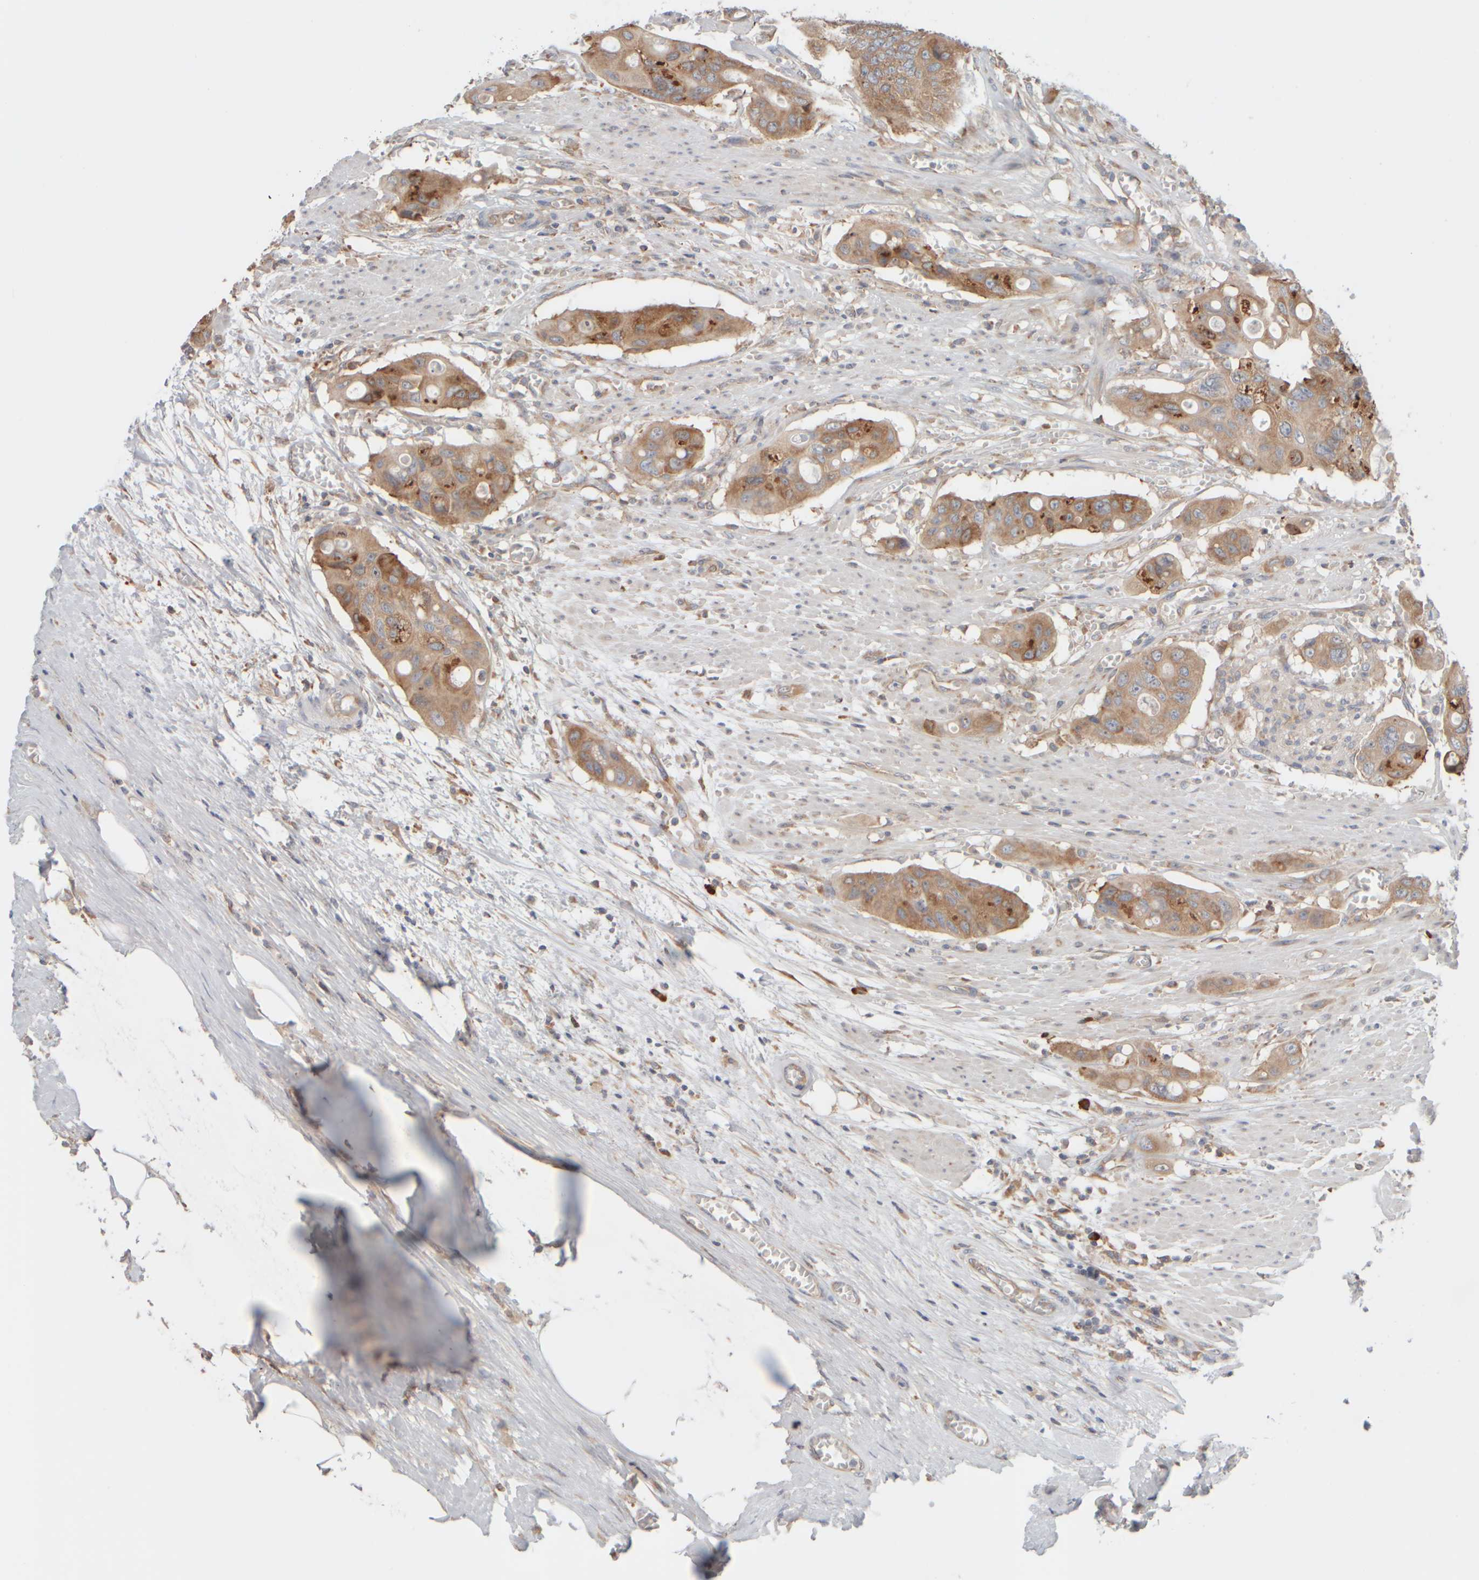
{"staining": {"intensity": "strong", "quantity": ">75%", "location": "cytoplasmic/membranous"}, "tissue": "colorectal cancer", "cell_type": "Tumor cells", "image_type": "cancer", "snomed": [{"axis": "morphology", "description": "Adenocarcinoma, NOS"}, {"axis": "topography", "description": "Colon"}], "caption": "This is a micrograph of immunohistochemistry (IHC) staining of adenocarcinoma (colorectal), which shows strong positivity in the cytoplasmic/membranous of tumor cells.", "gene": "EIF2B3", "patient": {"sex": "female", "age": 57}}